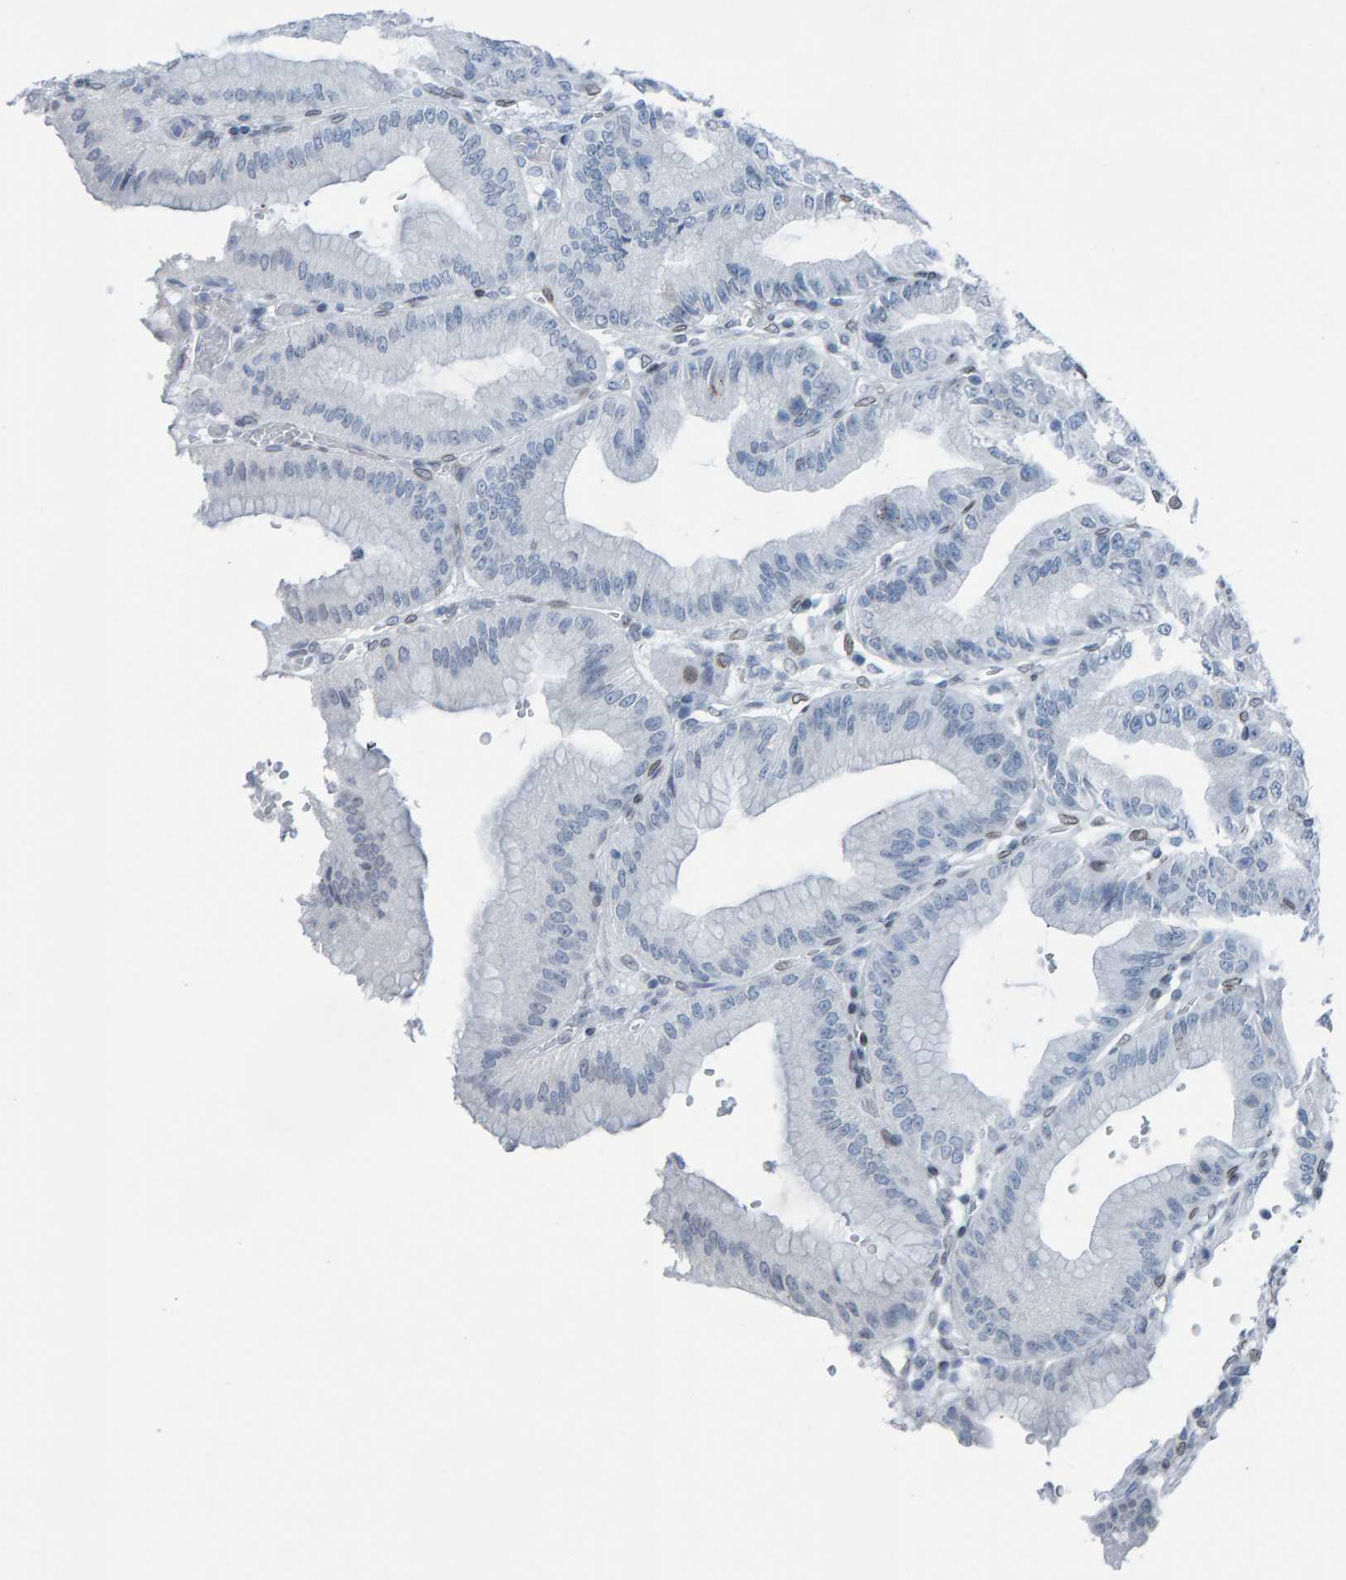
{"staining": {"intensity": "weak", "quantity": "<25%", "location": "cytoplasmic/membranous,nuclear"}, "tissue": "stomach", "cell_type": "Glandular cells", "image_type": "normal", "snomed": [{"axis": "morphology", "description": "Normal tissue, NOS"}, {"axis": "topography", "description": "Stomach, lower"}], "caption": "The photomicrograph shows no staining of glandular cells in unremarkable stomach.", "gene": "LMNB2", "patient": {"sex": "male", "age": 71}}